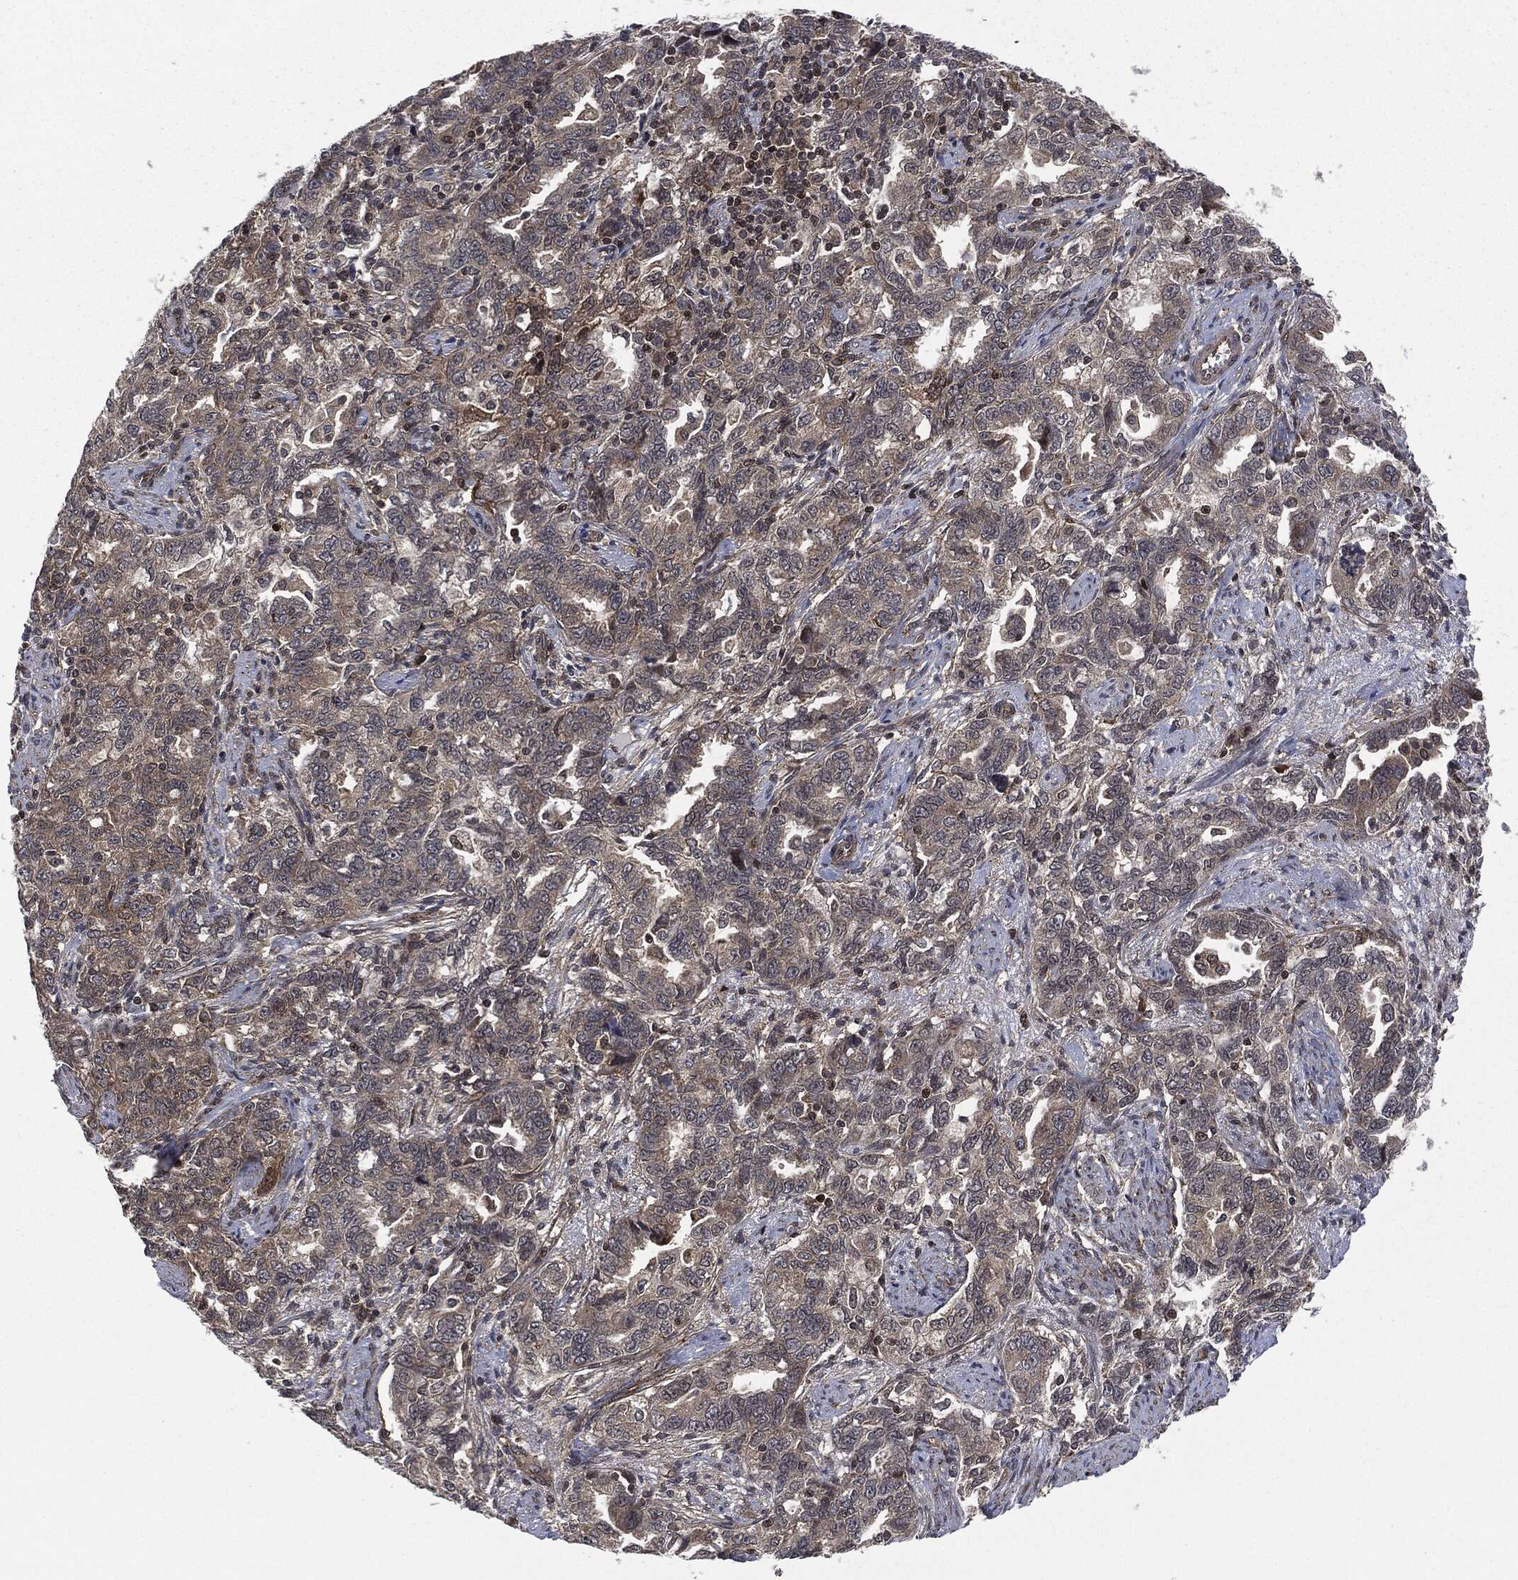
{"staining": {"intensity": "weak", "quantity": "<25%", "location": "cytoplasmic/membranous"}, "tissue": "ovarian cancer", "cell_type": "Tumor cells", "image_type": "cancer", "snomed": [{"axis": "morphology", "description": "Cystadenocarcinoma, serous, NOS"}, {"axis": "topography", "description": "Ovary"}], "caption": "An immunohistochemistry image of ovarian cancer is shown. There is no staining in tumor cells of ovarian cancer.", "gene": "HRAS", "patient": {"sex": "female", "age": 51}}